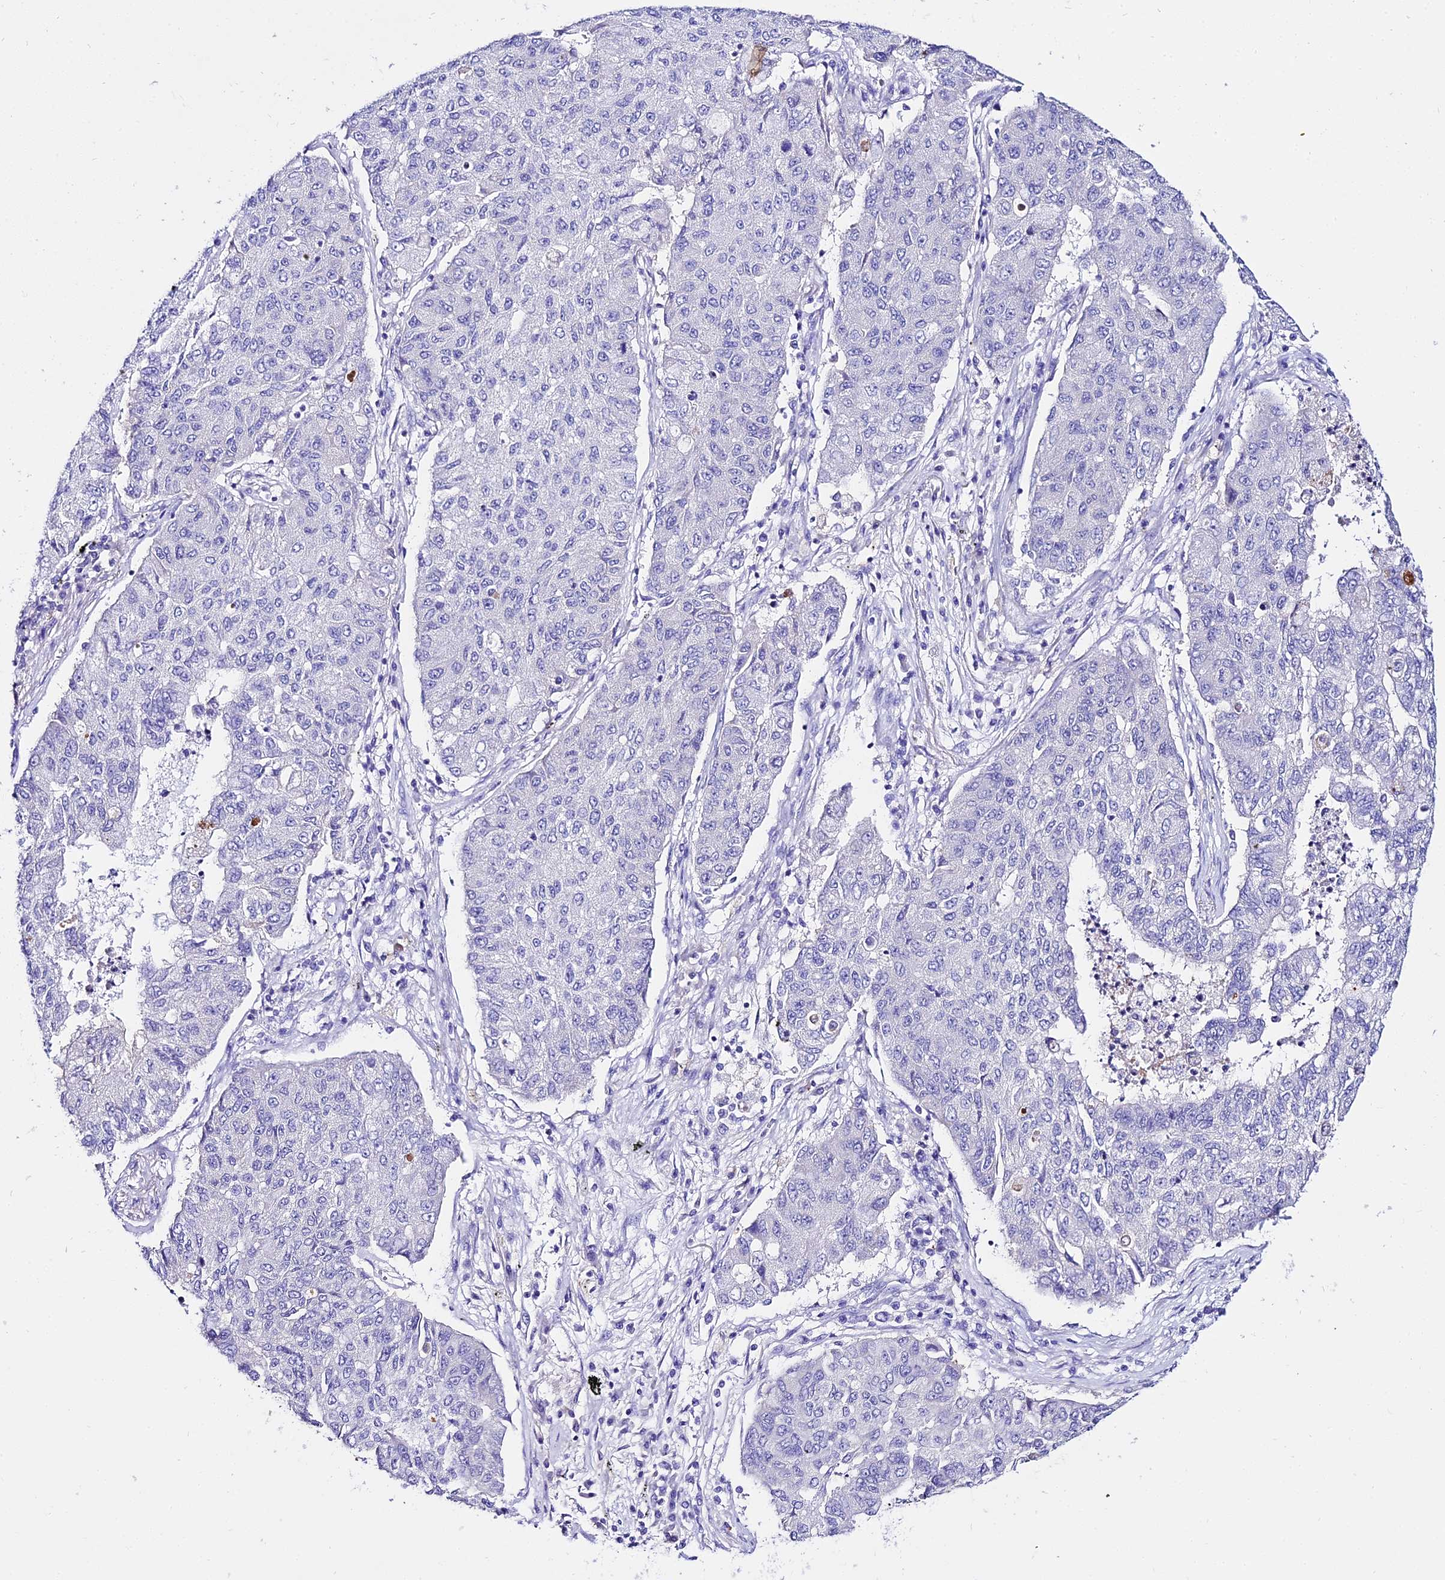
{"staining": {"intensity": "negative", "quantity": "none", "location": "none"}, "tissue": "lung cancer", "cell_type": "Tumor cells", "image_type": "cancer", "snomed": [{"axis": "morphology", "description": "Squamous cell carcinoma, NOS"}, {"axis": "topography", "description": "Lung"}], "caption": "Immunohistochemical staining of human lung cancer displays no significant staining in tumor cells.", "gene": "TUBA3D", "patient": {"sex": "male", "age": 74}}